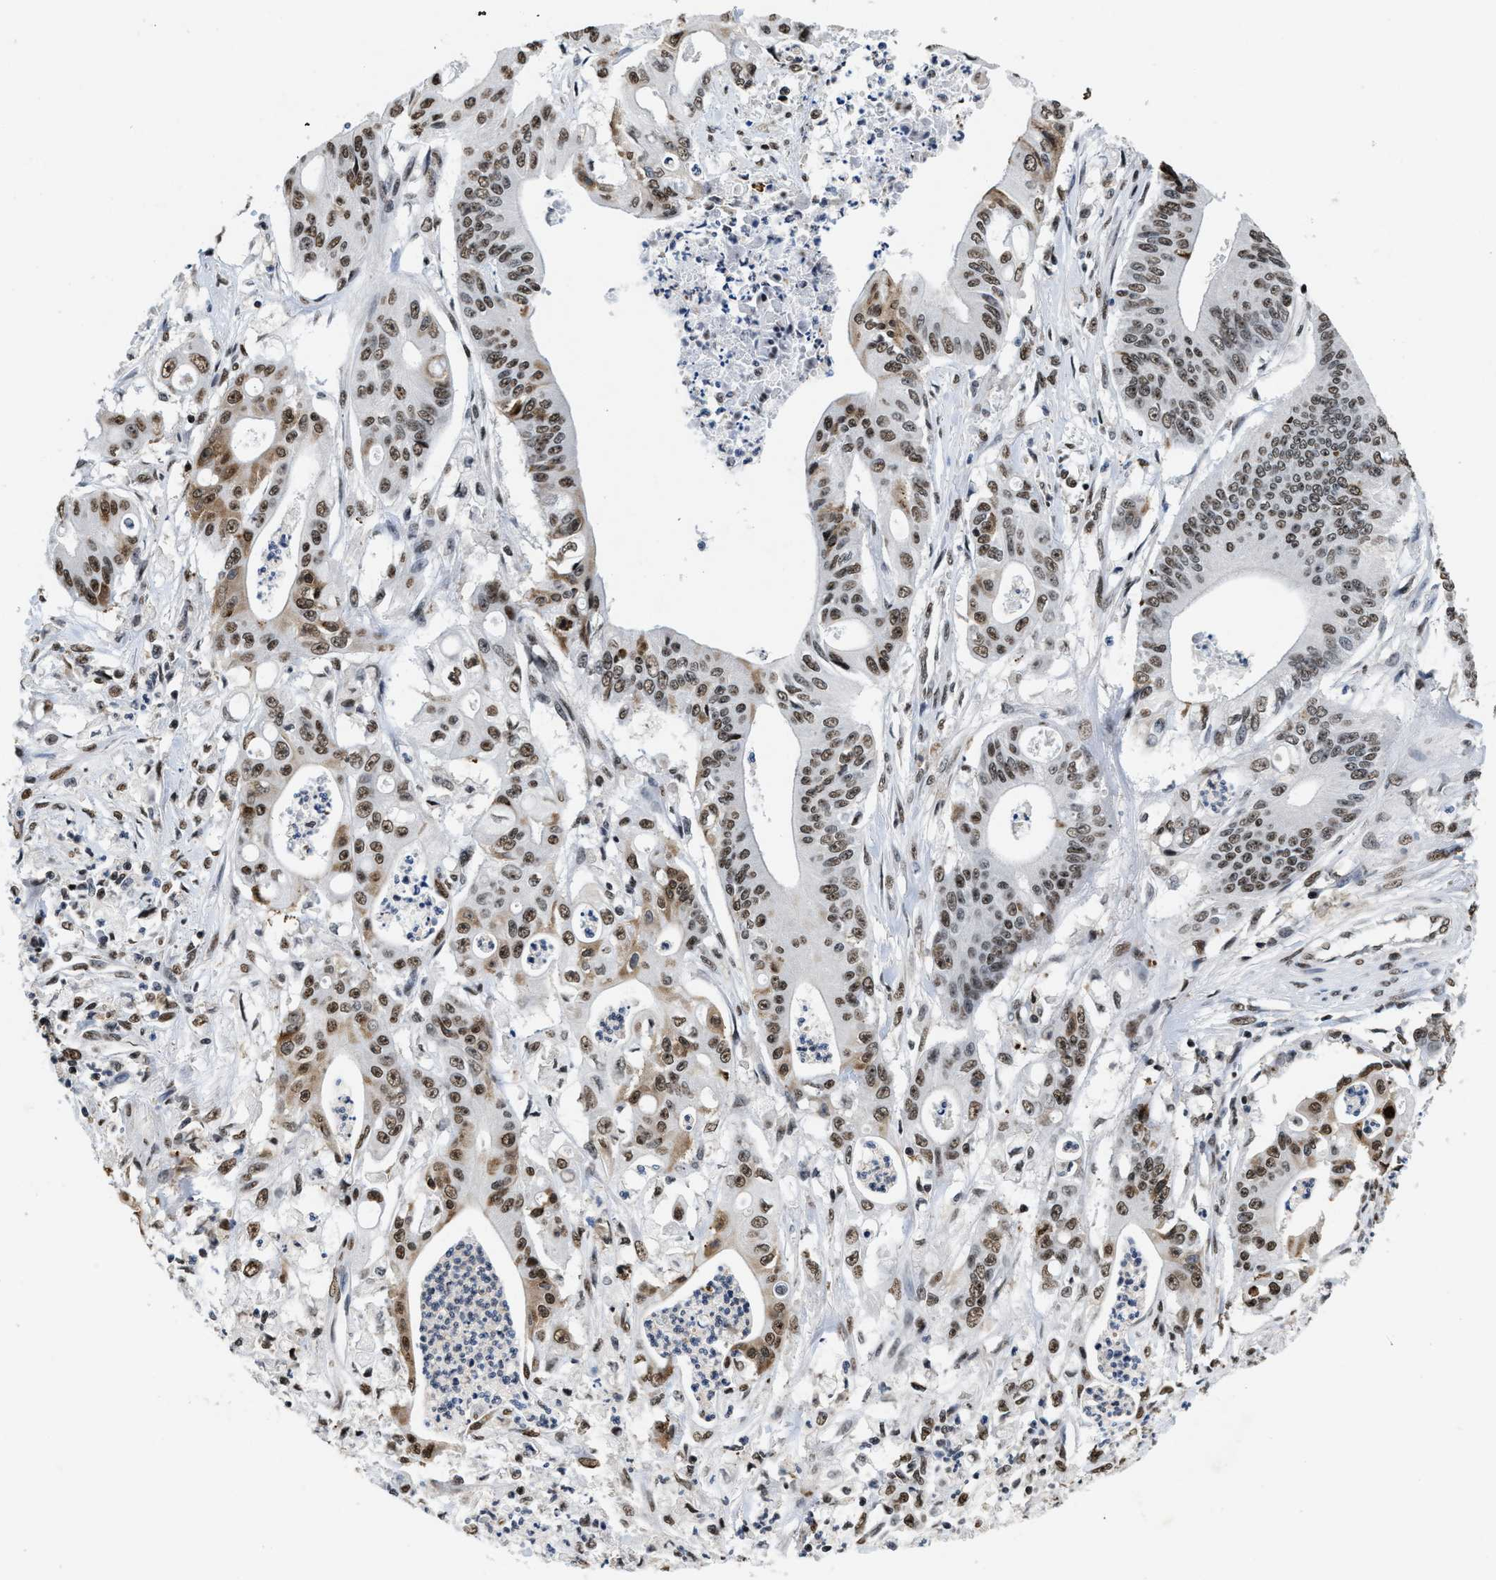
{"staining": {"intensity": "moderate", "quantity": ">75%", "location": "cytoplasmic/membranous,nuclear"}, "tissue": "pancreatic cancer", "cell_type": "Tumor cells", "image_type": "cancer", "snomed": [{"axis": "morphology", "description": "Normal tissue, NOS"}, {"axis": "topography", "description": "Lymph node"}], "caption": "The immunohistochemical stain shows moderate cytoplasmic/membranous and nuclear staining in tumor cells of pancreatic cancer tissue. (DAB (3,3'-diaminobenzidine) IHC with brightfield microscopy, high magnification).", "gene": "SUPT16H", "patient": {"sex": "male", "age": 62}}